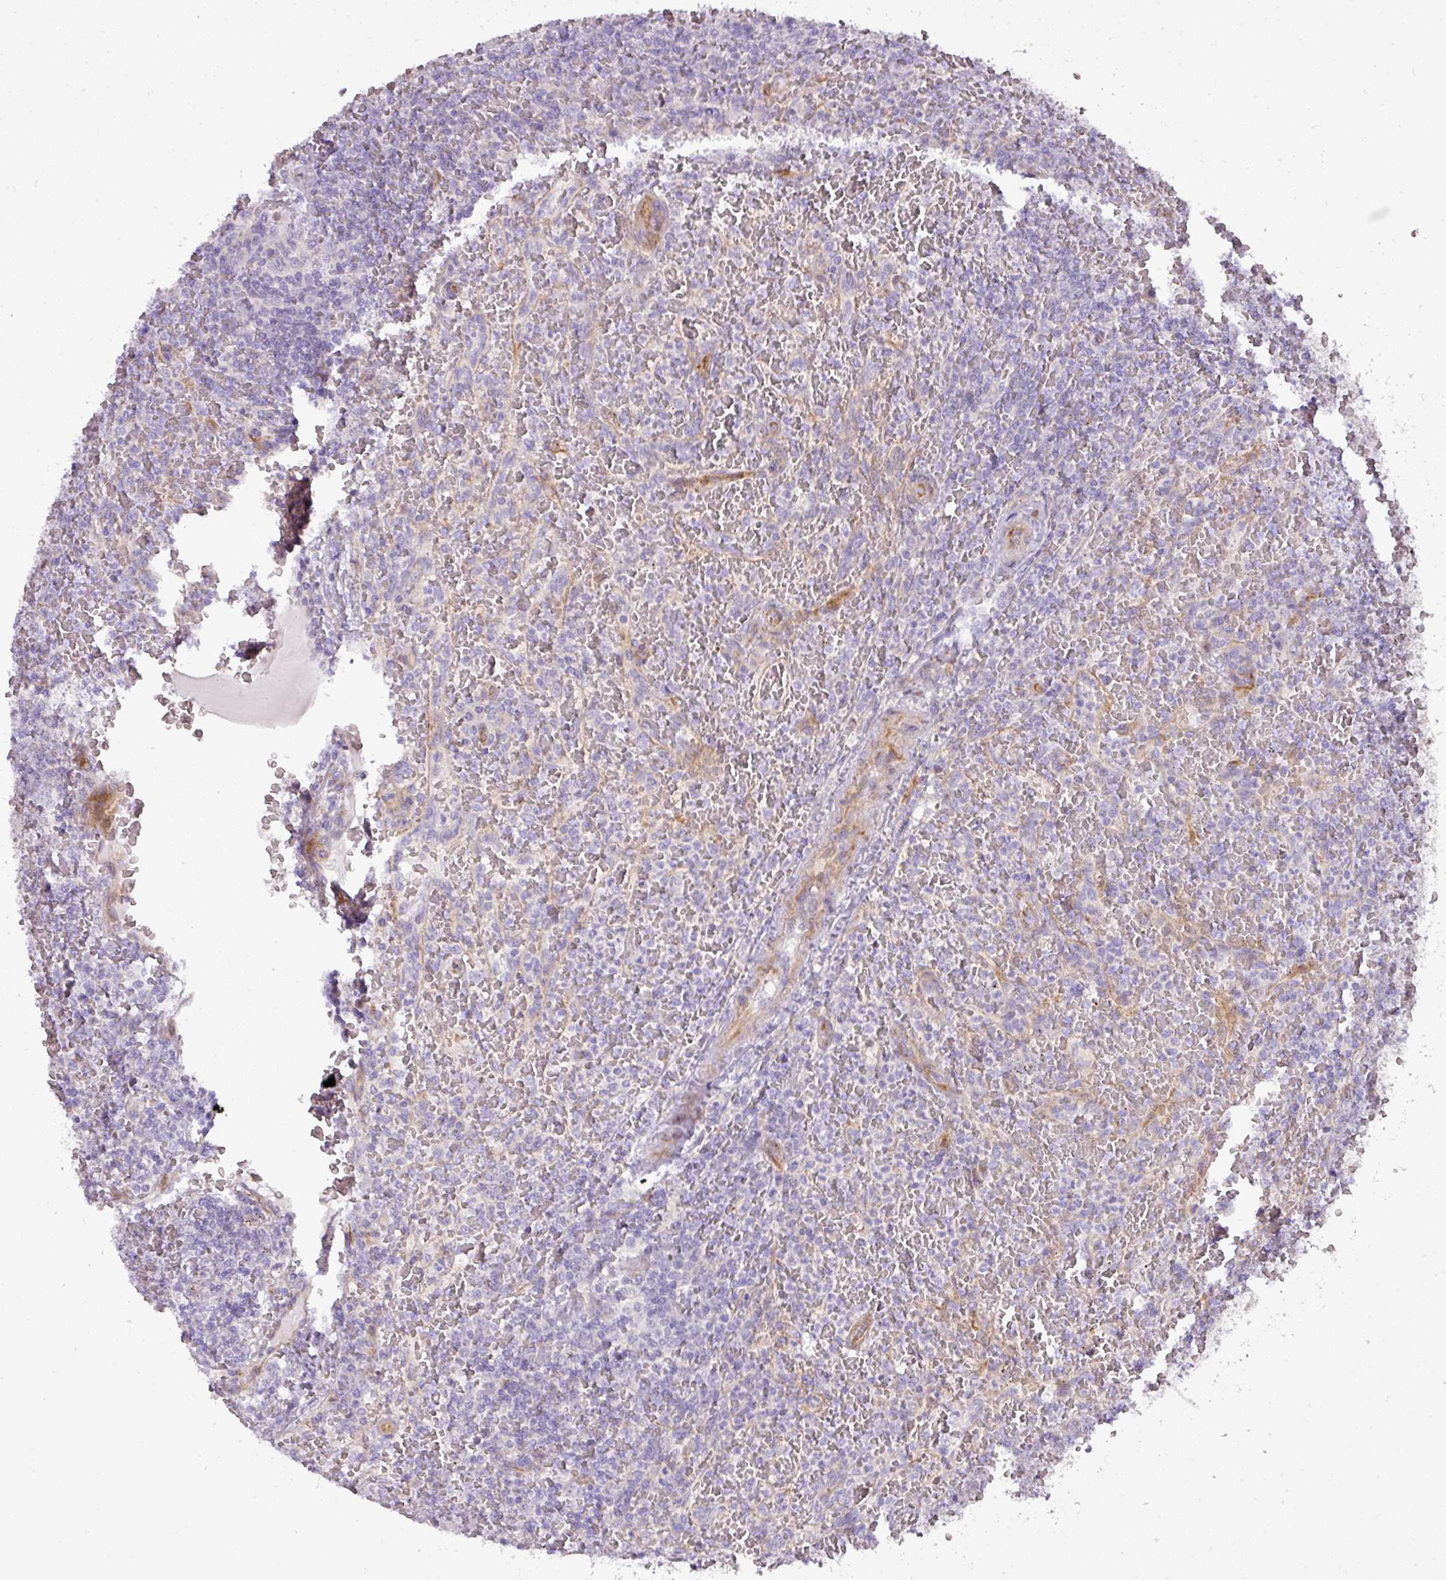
{"staining": {"intensity": "negative", "quantity": "none", "location": "none"}, "tissue": "lymphoma", "cell_type": "Tumor cells", "image_type": "cancer", "snomed": [{"axis": "morphology", "description": "Malignant lymphoma, non-Hodgkin's type, Low grade"}, {"axis": "topography", "description": "Spleen"}], "caption": "Photomicrograph shows no protein positivity in tumor cells of lymphoma tissue.", "gene": "ATP6V1F", "patient": {"sex": "female", "age": 64}}